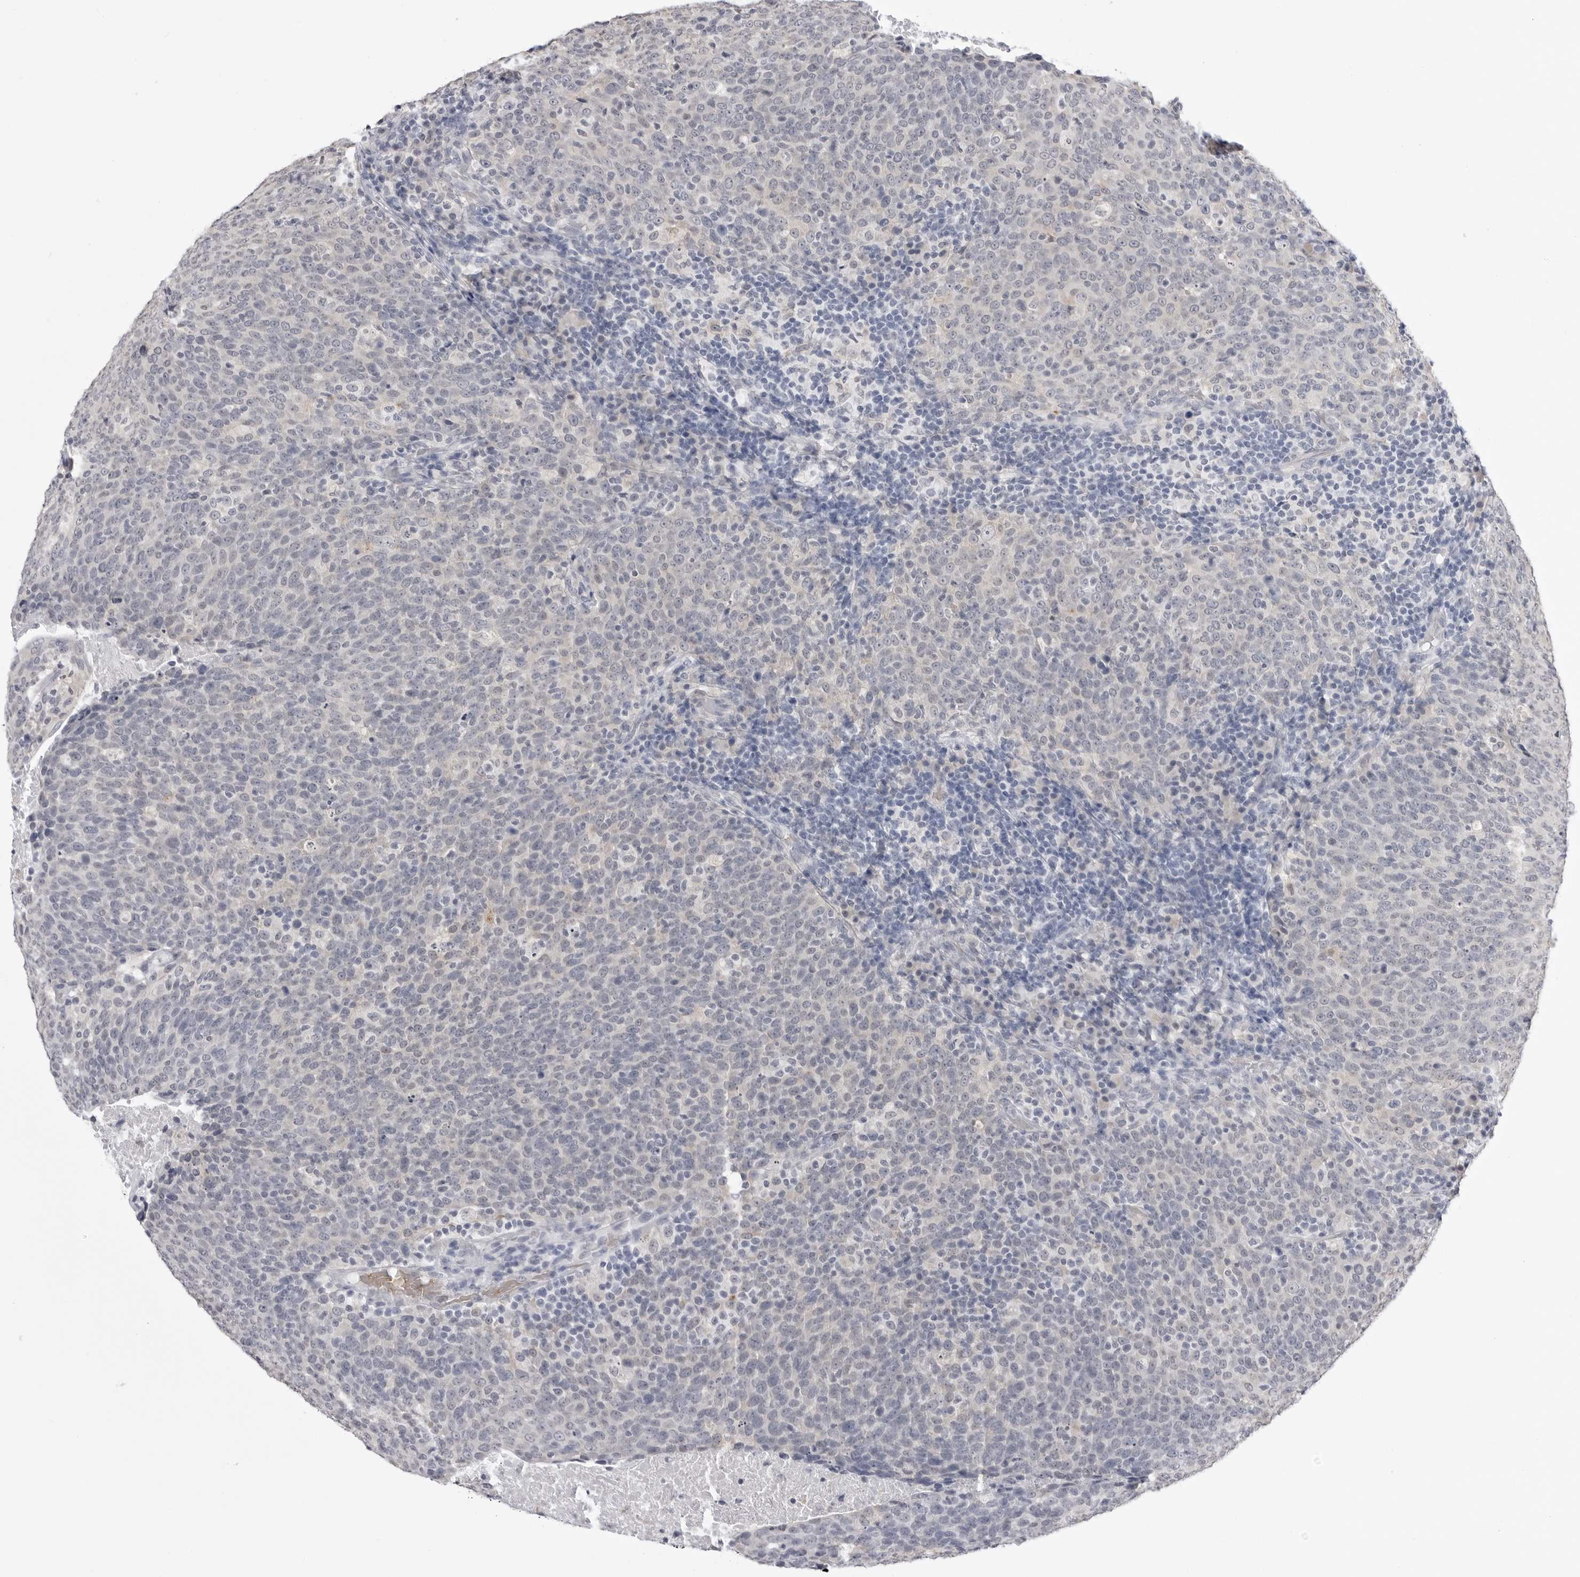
{"staining": {"intensity": "negative", "quantity": "none", "location": "none"}, "tissue": "head and neck cancer", "cell_type": "Tumor cells", "image_type": "cancer", "snomed": [{"axis": "morphology", "description": "Squamous cell carcinoma, NOS"}, {"axis": "morphology", "description": "Squamous cell carcinoma, metastatic, NOS"}, {"axis": "topography", "description": "Lymph node"}, {"axis": "topography", "description": "Head-Neck"}], "caption": "IHC photomicrograph of neoplastic tissue: human head and neck cancer stained with DAB (3,3'-diaminobenzidine) shows no significant protein staining in tumor cells.", "gene": "STAP2", "patient": {"sex": "male", "age": 62}}